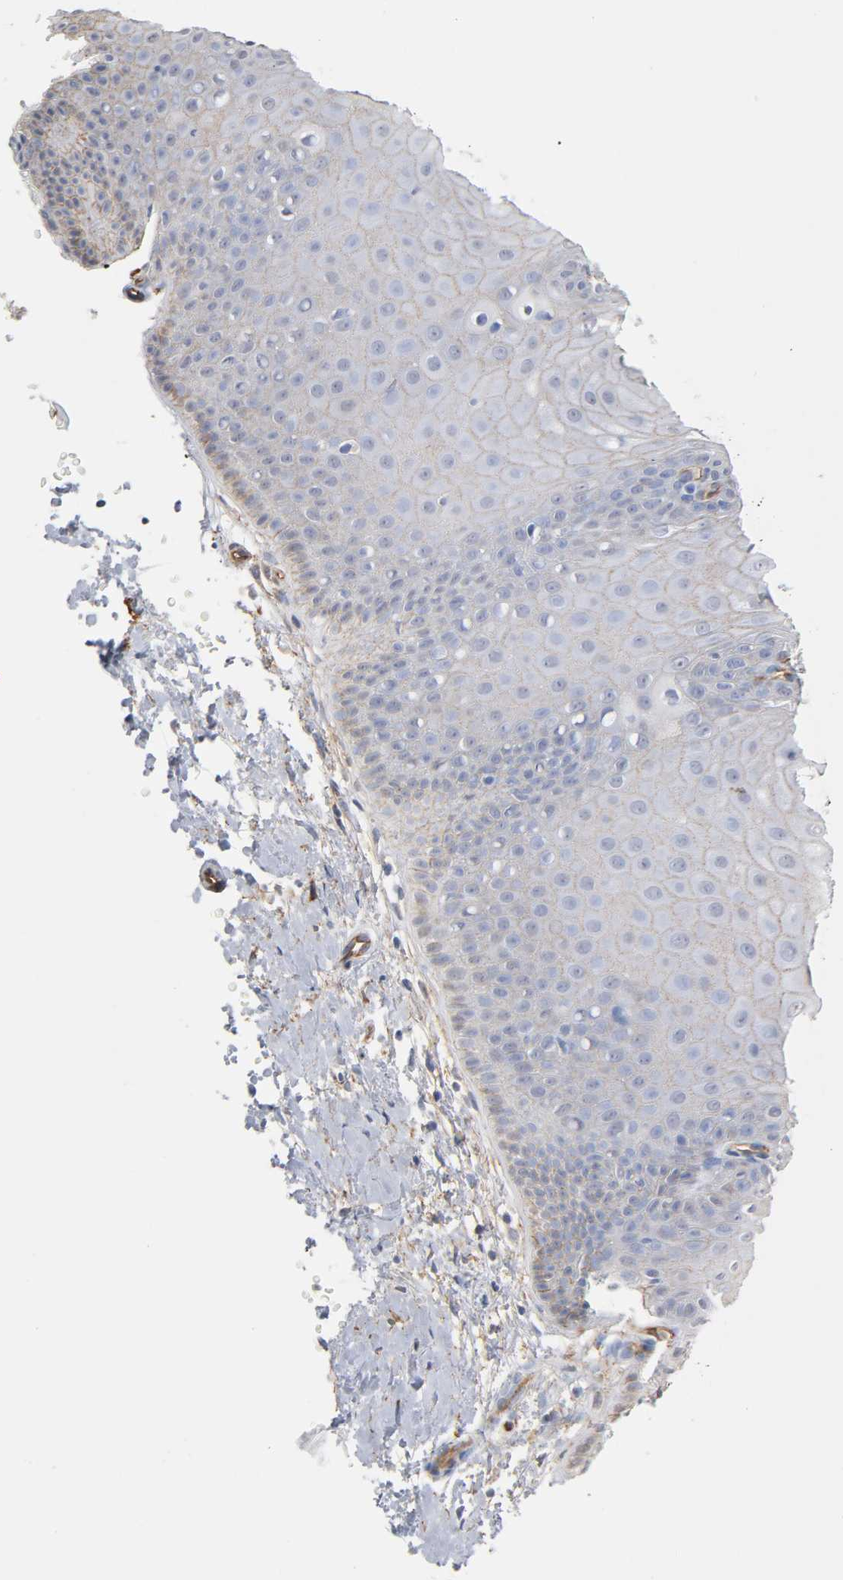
{"staining": {"intensity": "moderate", "quantity": ">75%", "location": "cytoplasmic/membranous"}, "tissue": "cervix", "cell_type": "Glandular cells", "image_type": "normal", "snomed": [{"axis": "morphology", "description": "Normal tissue, NOS"}, {"axis": "topography", "description": "Cervix"}], "caption": "An image of human cervix stained for a protein reveals moderate cytoplasmic/membranous brown staining in glandular cells.", "gene": "SPTAN1", "patient": {"sex": "female", "age": 55}}